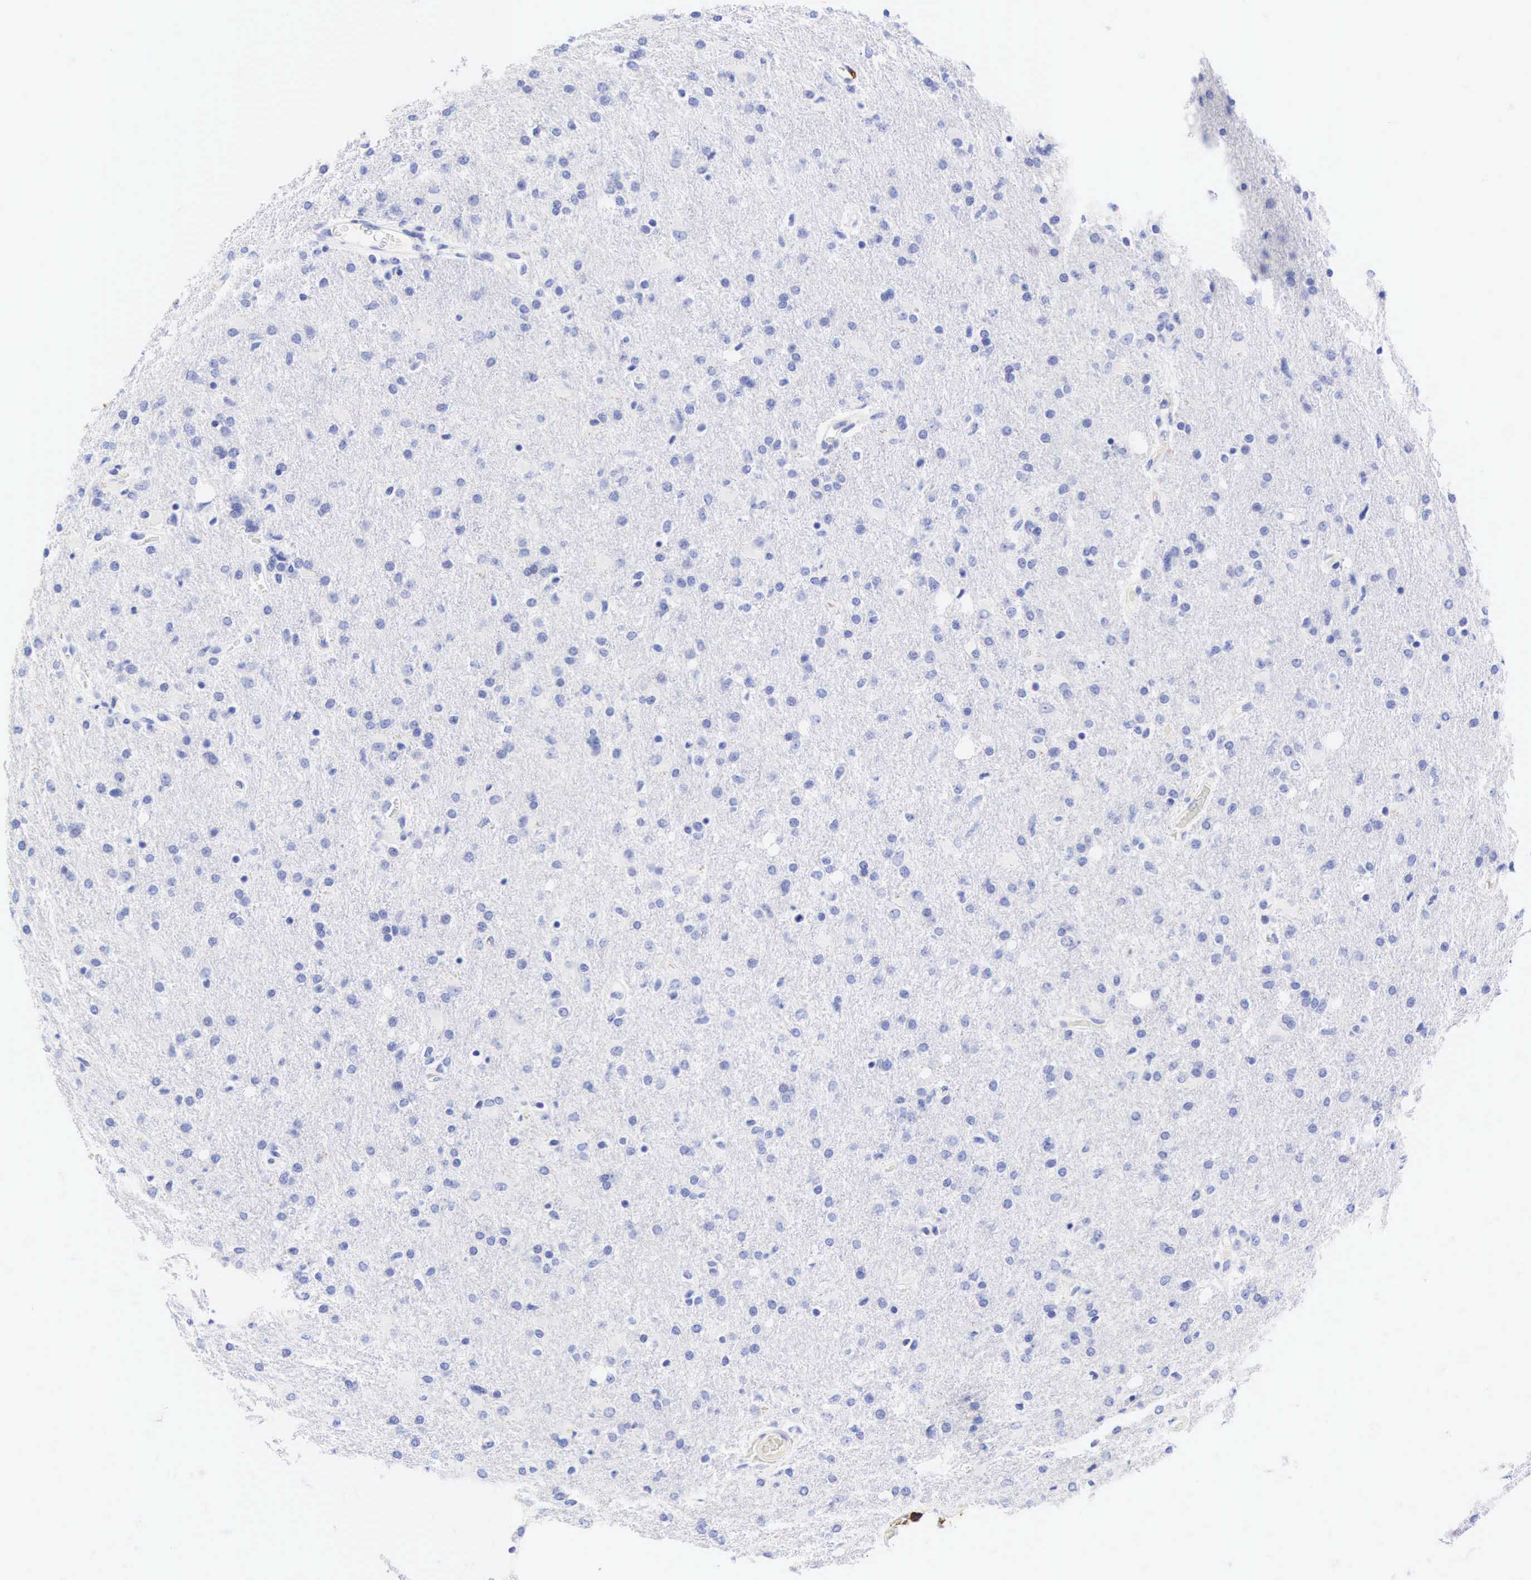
{"staining": {"intensity": "negative", "quantity": "none", "location": "none"}, "tissue": "glioma", "cell_type": "Tumor cells", "image_type": "cancer", "snomed": [{"axis": "morphology", "description": "Glioma, malignant, High grade"}, {"axis": "topography", "description": "Brain"}], "caption": "A high-resolution photomicrograph shows immunohistochemistry staining of high-grade glioma (malignant), which reveals no significant positivity in tumor cells. (DAB IHC with hematoxylin counter stain).", "gene": "CD8A", "patient": {"sex": "male", "age": 68}}